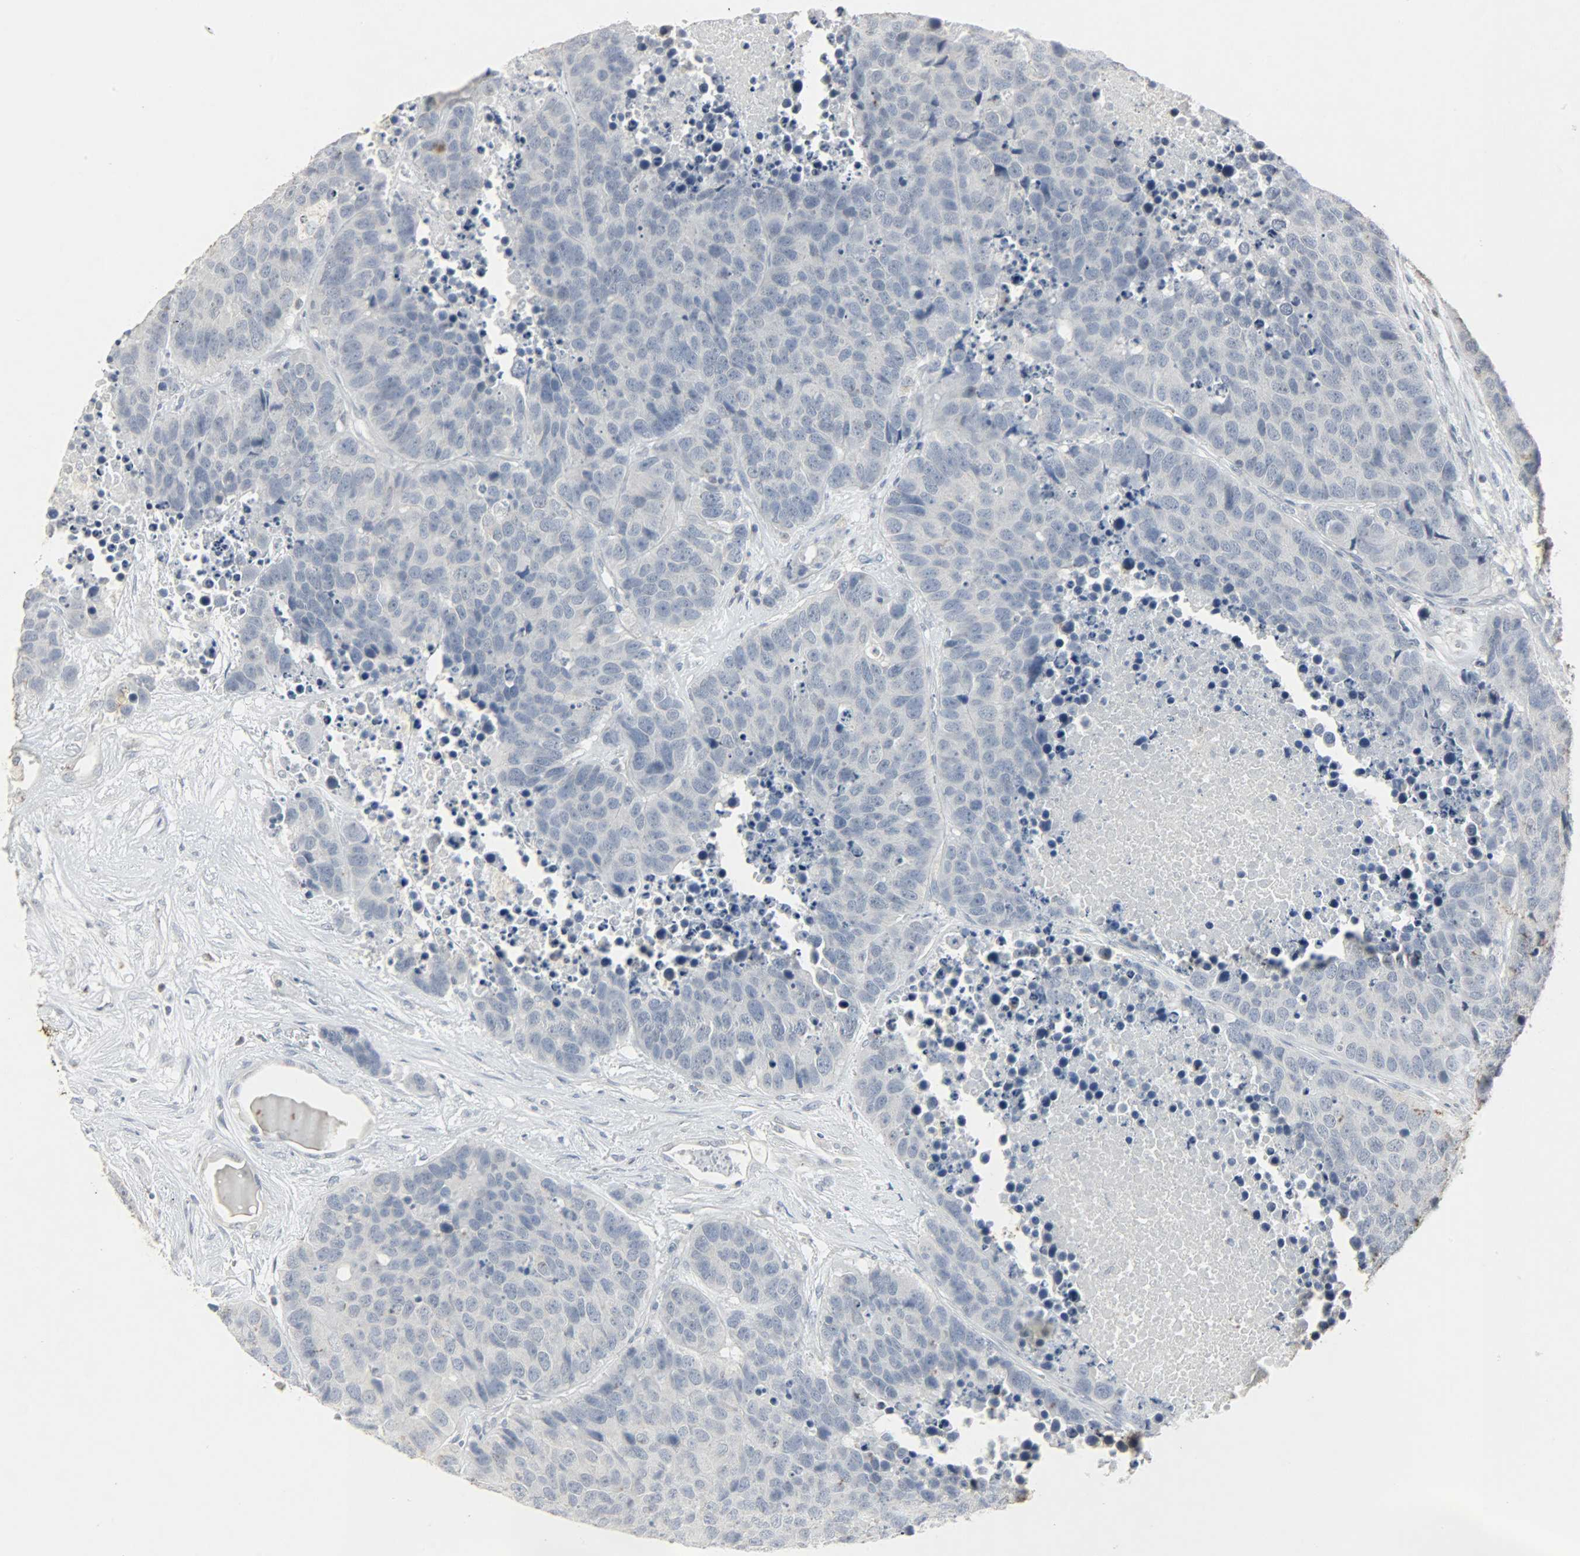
{"staining": {"intensity": "negative", "quantity": "none", "location": "none"}, "tissue": "carcinoid", "cell_type": "Tumor cells", "image_type": "cancer", "snomed": [{"axis": "morphology", "description": "Carcinoid, malignant, NOS"}, {"axis": "topography", "description": "Lung"}], "caption": "Immunohistochemistry (IHC) image of neoplastic tissue: human carcinoid stained with DAB displays no significant protein staining in tumor cells. Nuclei are stained in blue.", "gene": "CAMK4", "patient": {"sex": "male", "age": 60}}